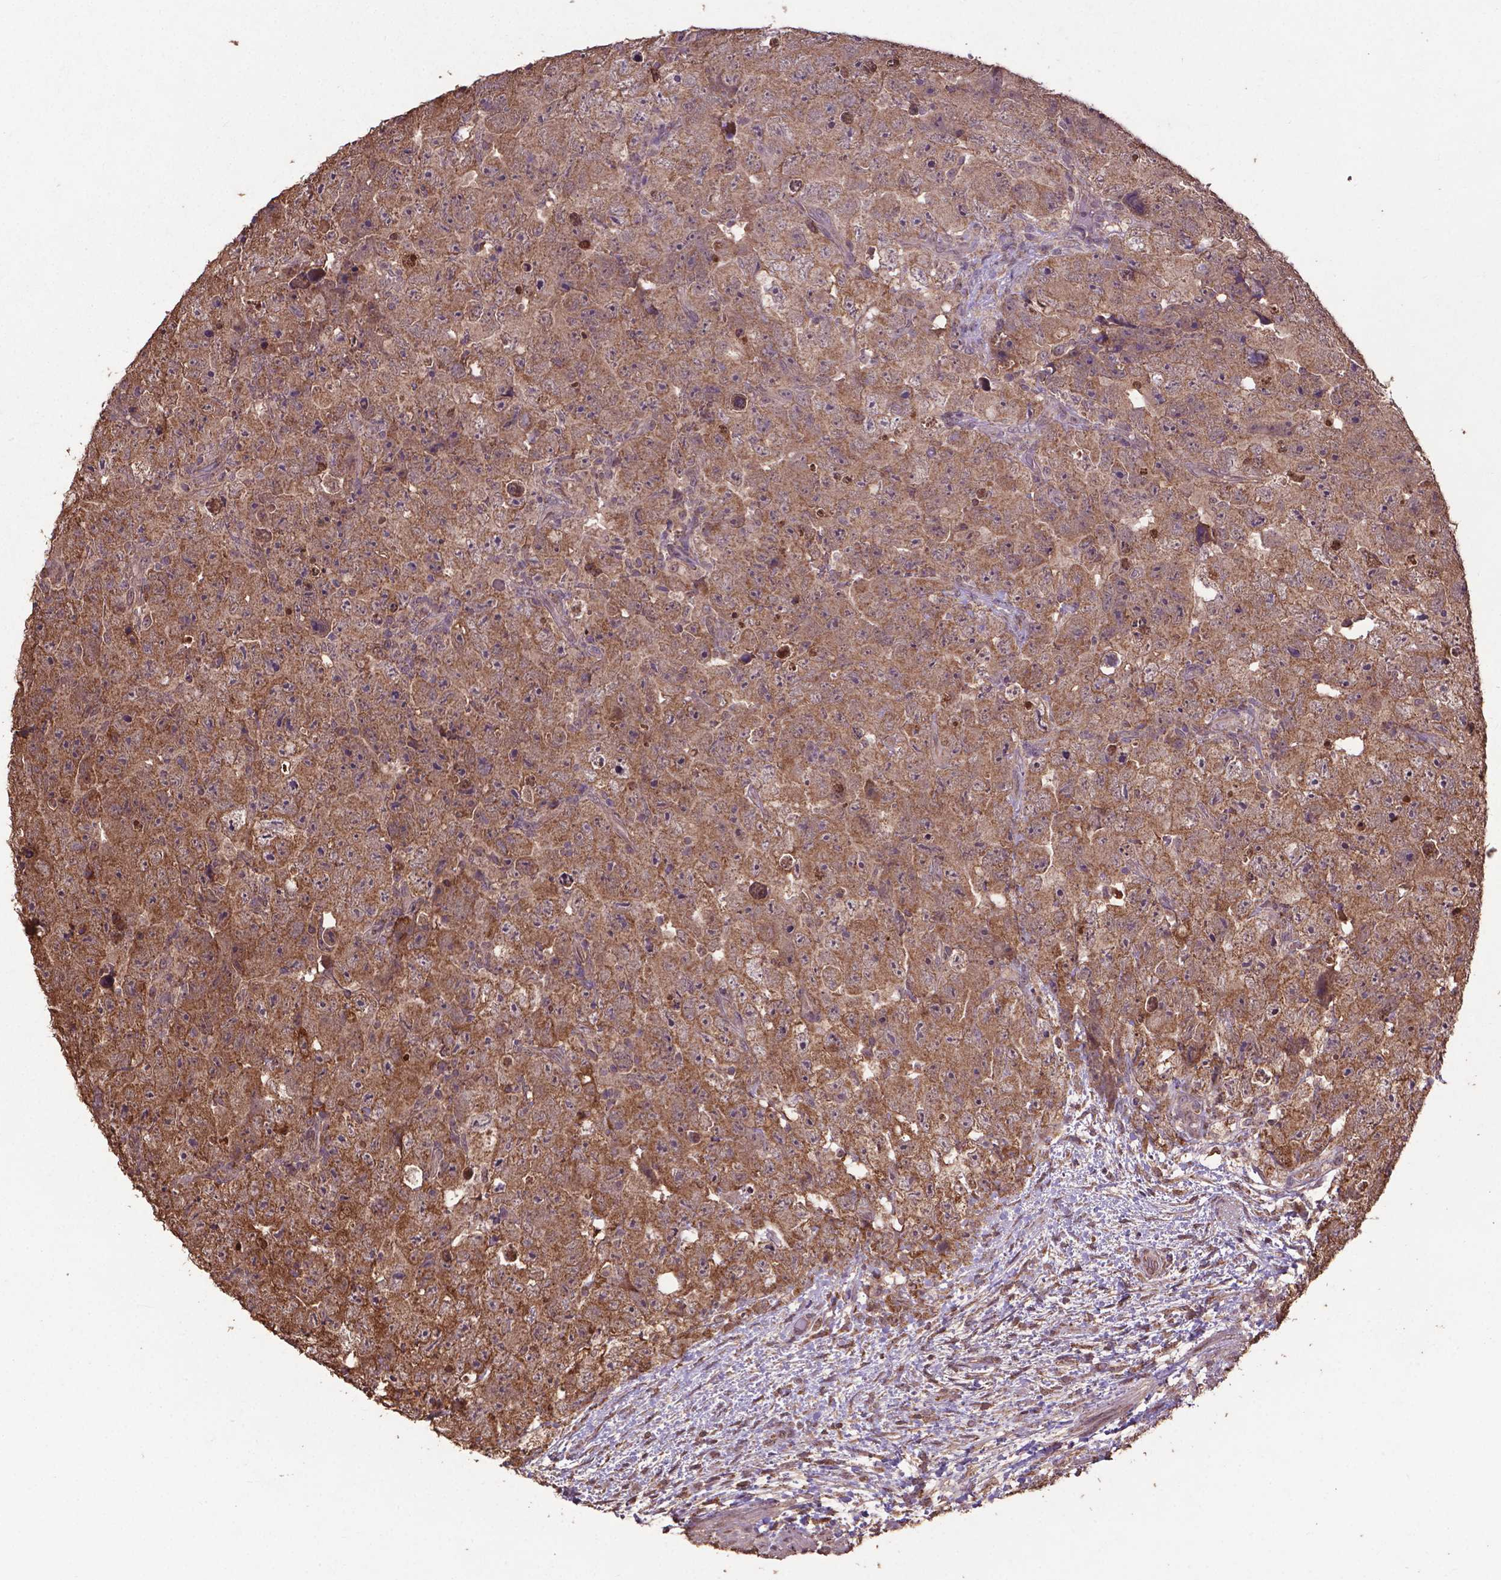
{"staining": {"intensity": "moderate", "quantity": ">75%", "location": "cytoplasmic/membranous,nuclear"}, "tissue": "testis cancer", "cell_type": "Tumor cells", "image_type": "cancer", "snomed": [{"axis": "morphology", "description": "Carcinoma, Embryonal, NOS"}, {"axis": "topography", "description": "Testis"}], "caption": "Tumor cells display medium levels of moderate cytoplasmic/membranous and nuclear positivity in approximately >75% of cells in embryonal carcinoma (testis). (DAB IHC, brown staining for protein, blue staining for nuclei).", "gene": "DCAF1", "patient": {"sex": "male", "age": 24}}